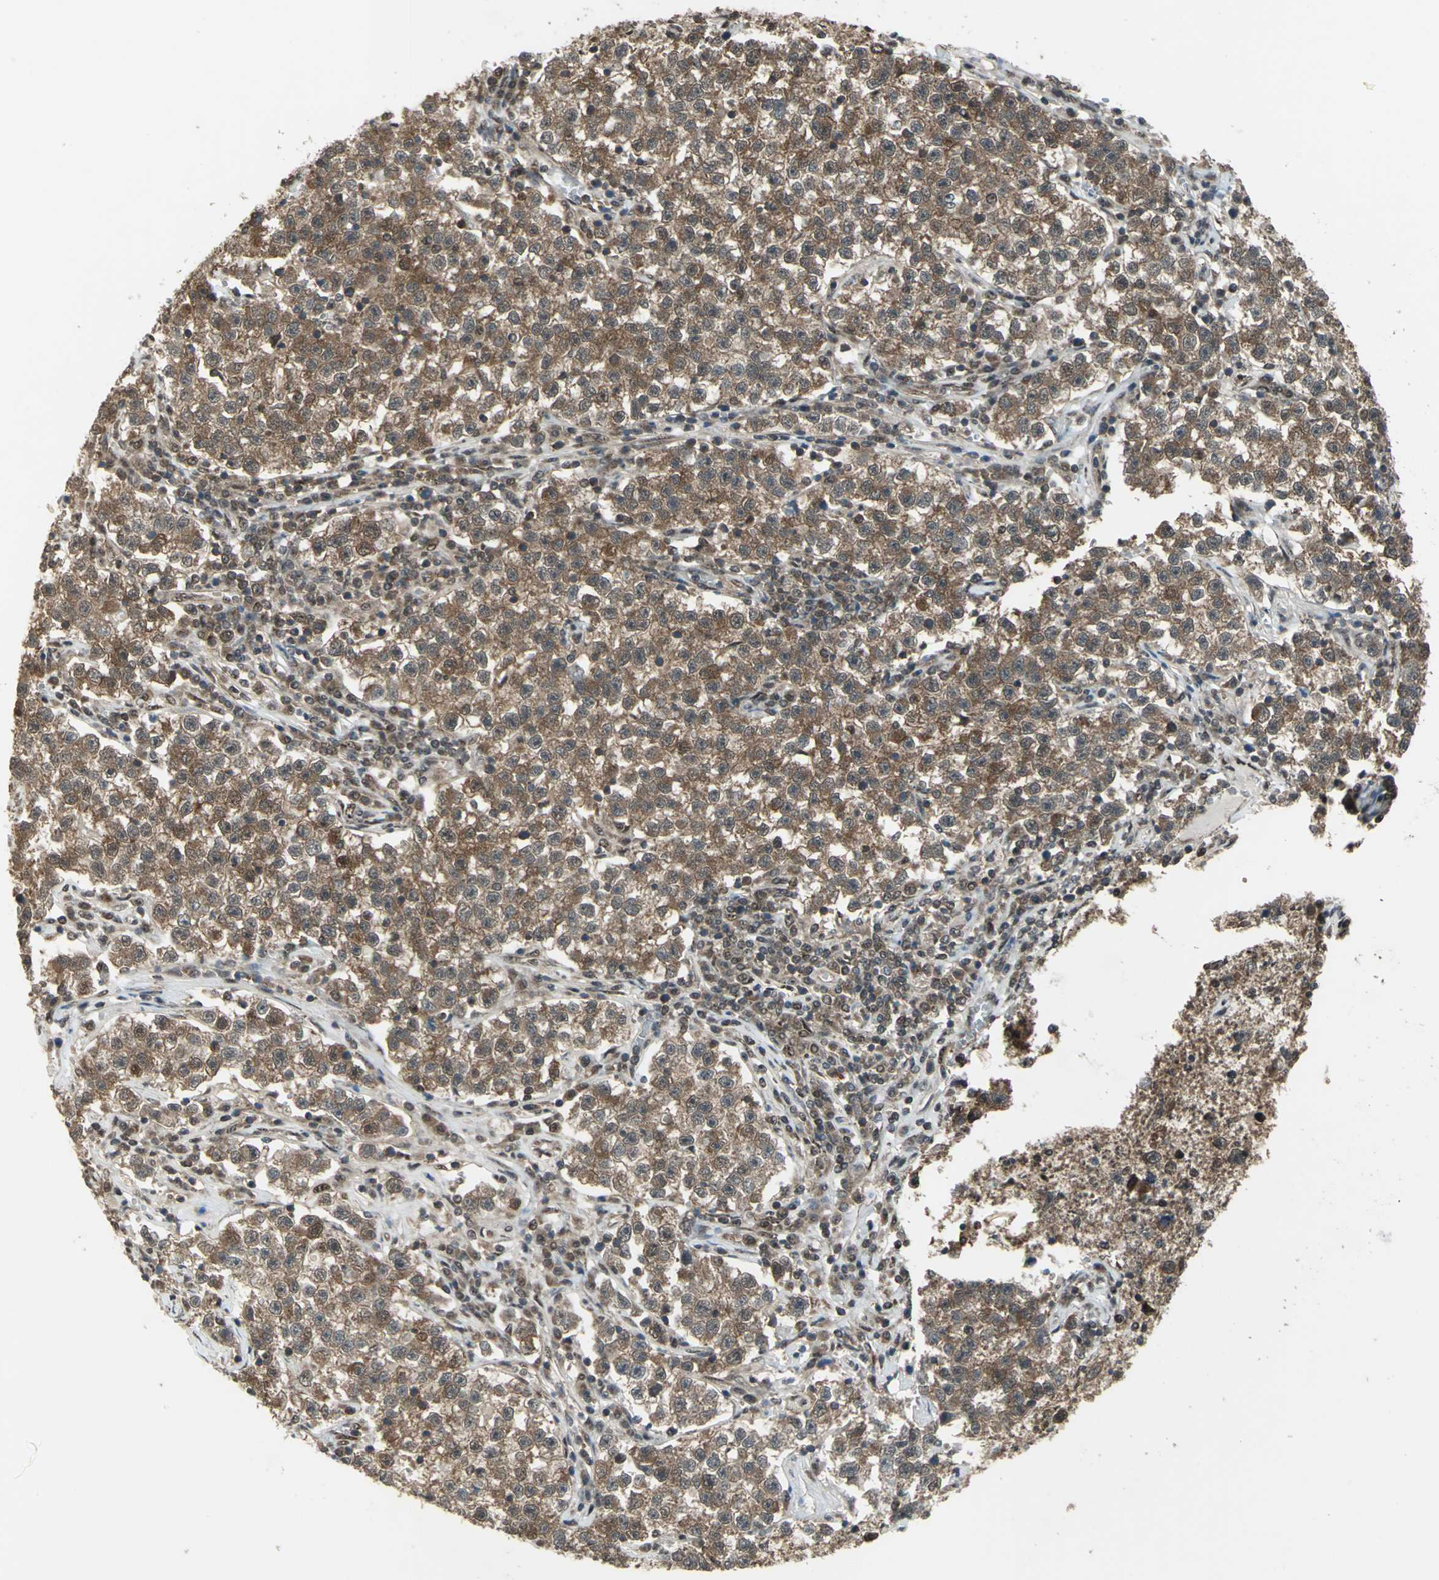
{"staining": {"intensity": "moderate", "quantity": ">75%", "location": "cytoplasmic/membranous,nuclear"}, "tissue": "testis cancer", "cell_type": "Tumor cells", "image_type": "cancer", "snomed": [{"axis": "morphology", "description": "Seminoma, NOS"}, {"axis": "topography", "description": "Testis"}], "caption": "This histopathology image exhibits immunohistochemistry staining of testis cancer (seminoma), with medium moderate cytoplasmic/membranous and nuclear staining in approximately >75% of tumor cells.", "gene": "COPS5", "patient": {"sex": "male", "age": 22}}